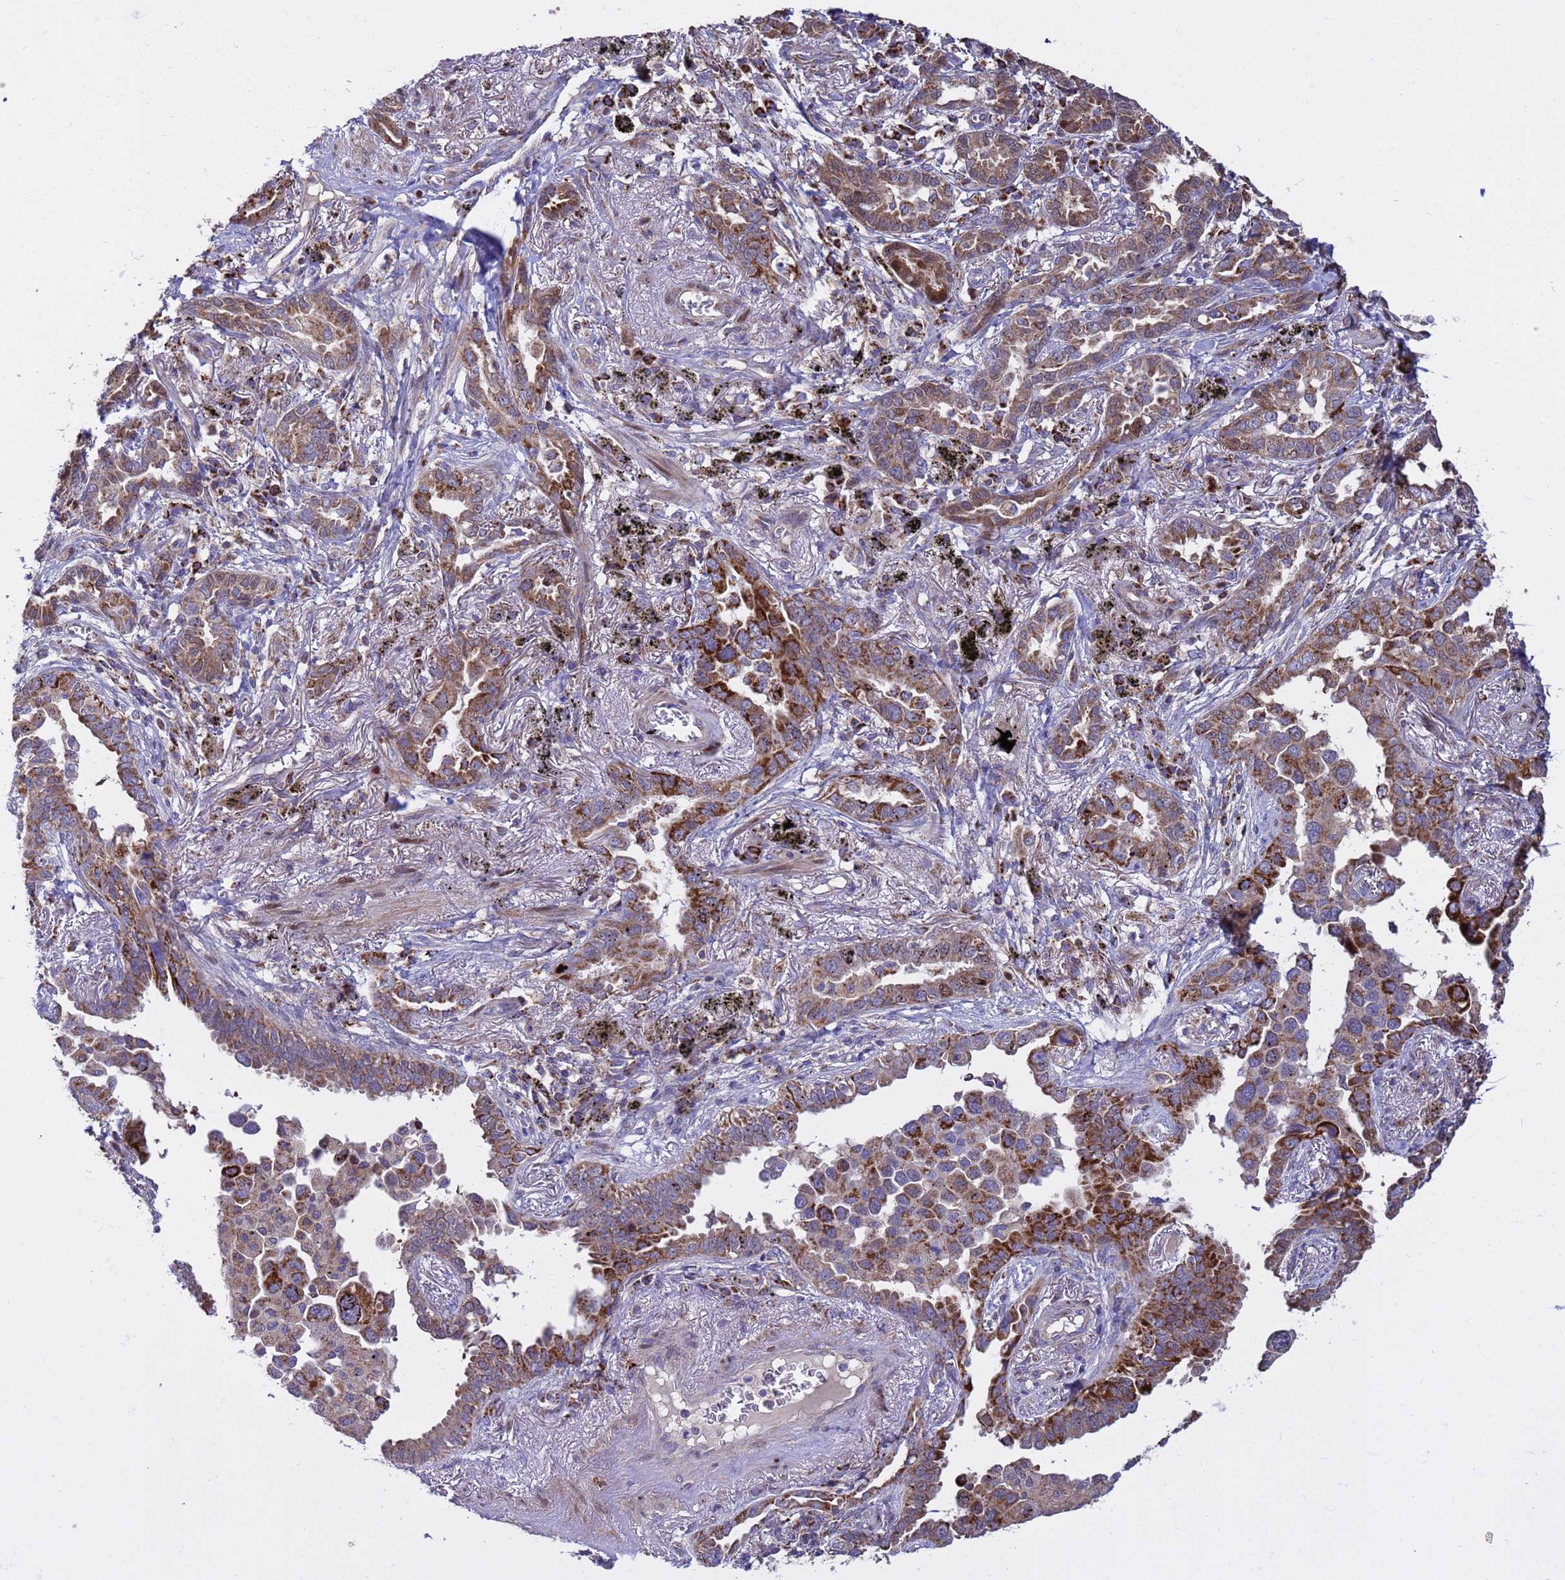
{"staining": {"intensity": "moderate", "quantity": ">75%", "location": "cytoplasmic/membranous"}, "tissue": "lung cancer", "cell_type": "Tumor cells", "image_type": "cancer", "snomed": [{"axis": "morphology", "description": "Adenocarcinoma, NOS"}, {"axis": "topography", "description": "Lung"}], "caption": "Lung cancer stained with a protein marker reveals moderate staining in tumor cells.", "gene": "TUBGCP3", "patient": {"sex": "male", "age": 67}}